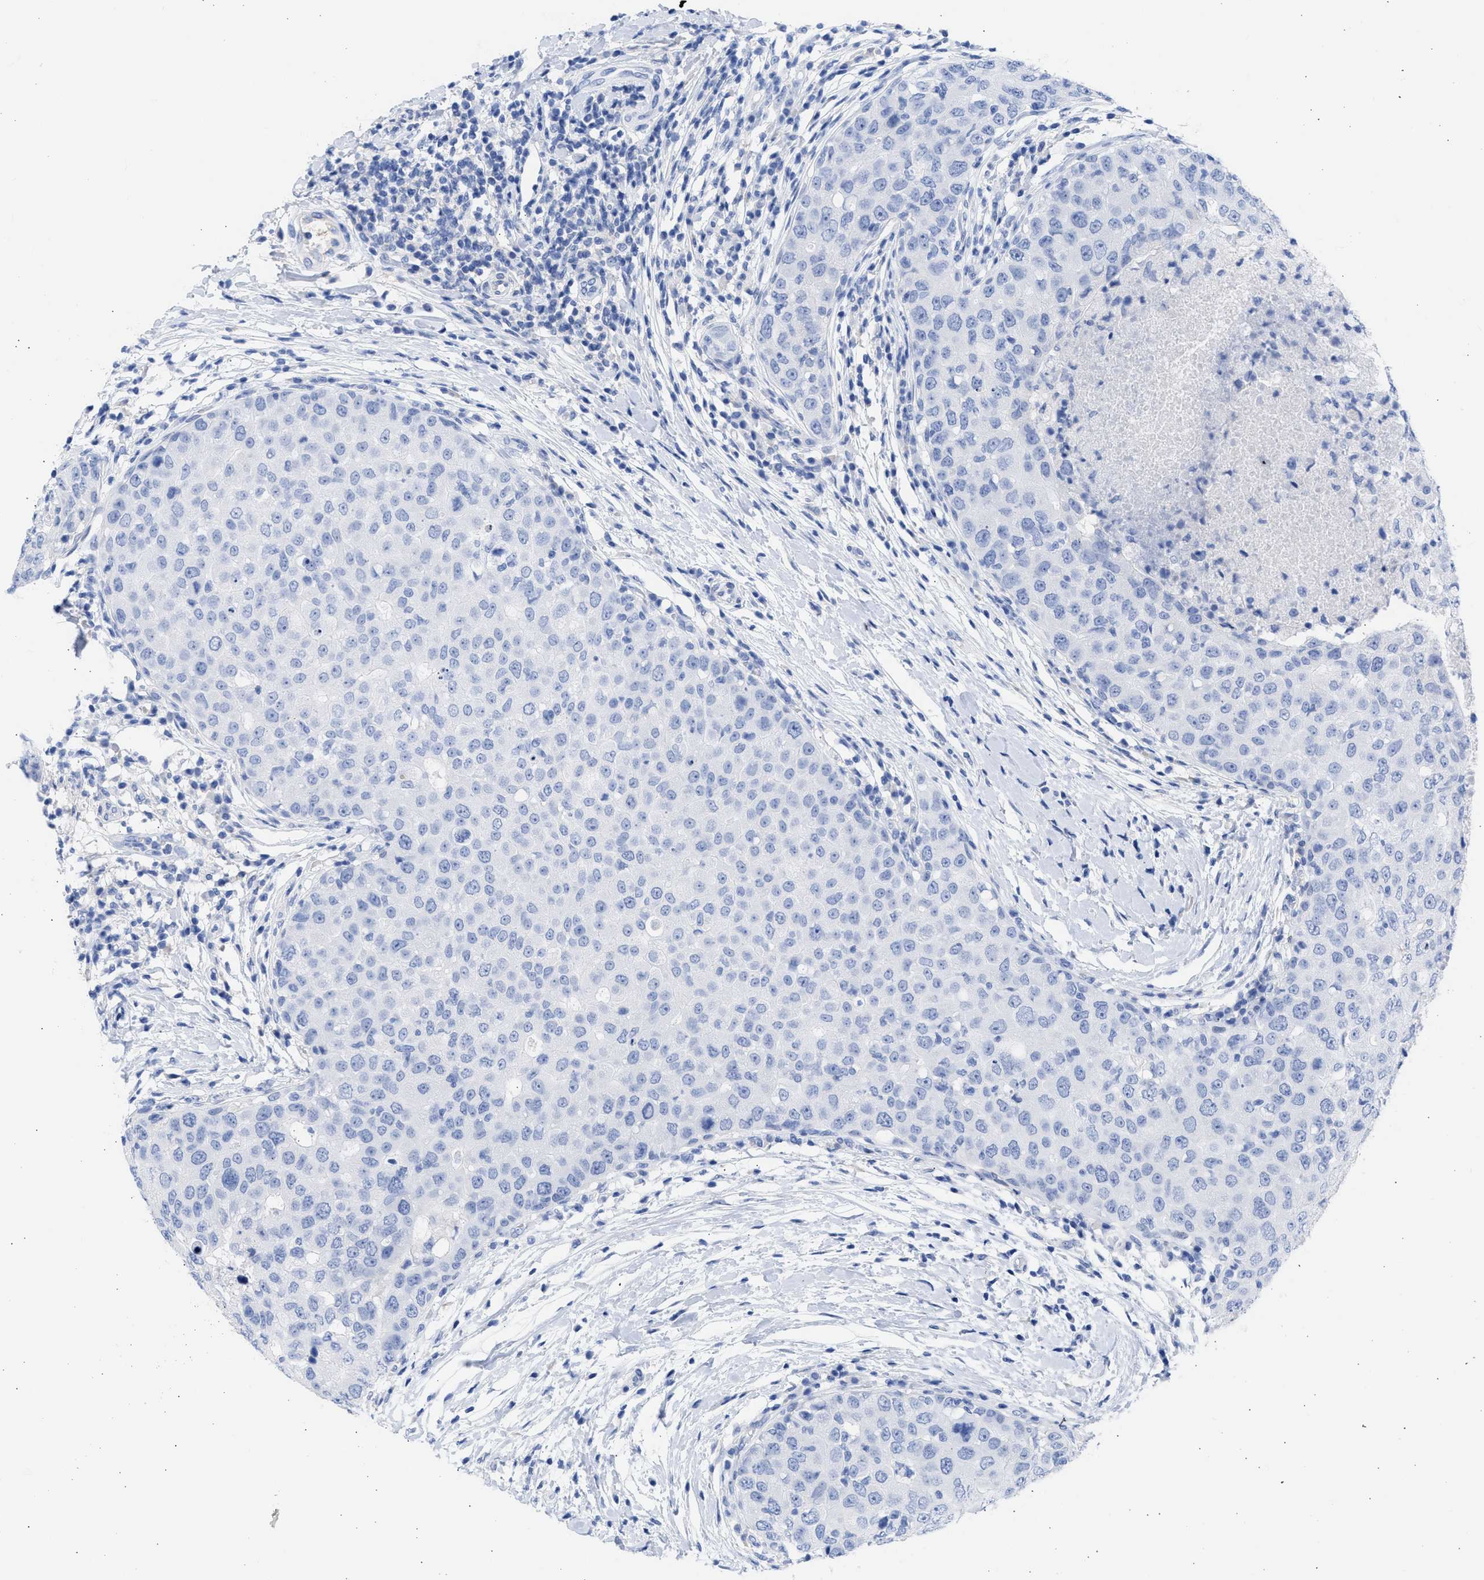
{"staining": {"intensity": "negative", "quantity": "none", "location": "none"}, "tissue": "breast cancer", "cell_type": "Tumor cells", "image_type": "cancer", "snomed": [{"axis": "morphology", "description": "Duct carcinoma"}, {"axis": "topography", "description": "Breast"}], "caption": "Immunohistochemistry of infiltrating ductal carcinoma (breast) shows no expression in tumor cells. (Stains: DAB IHC with hematoxylin counter stain, Microscopy: brightfield microscopy at high magnification).", "gene": "RSPH1", "patient": {"sex": "female", "age": 27}}